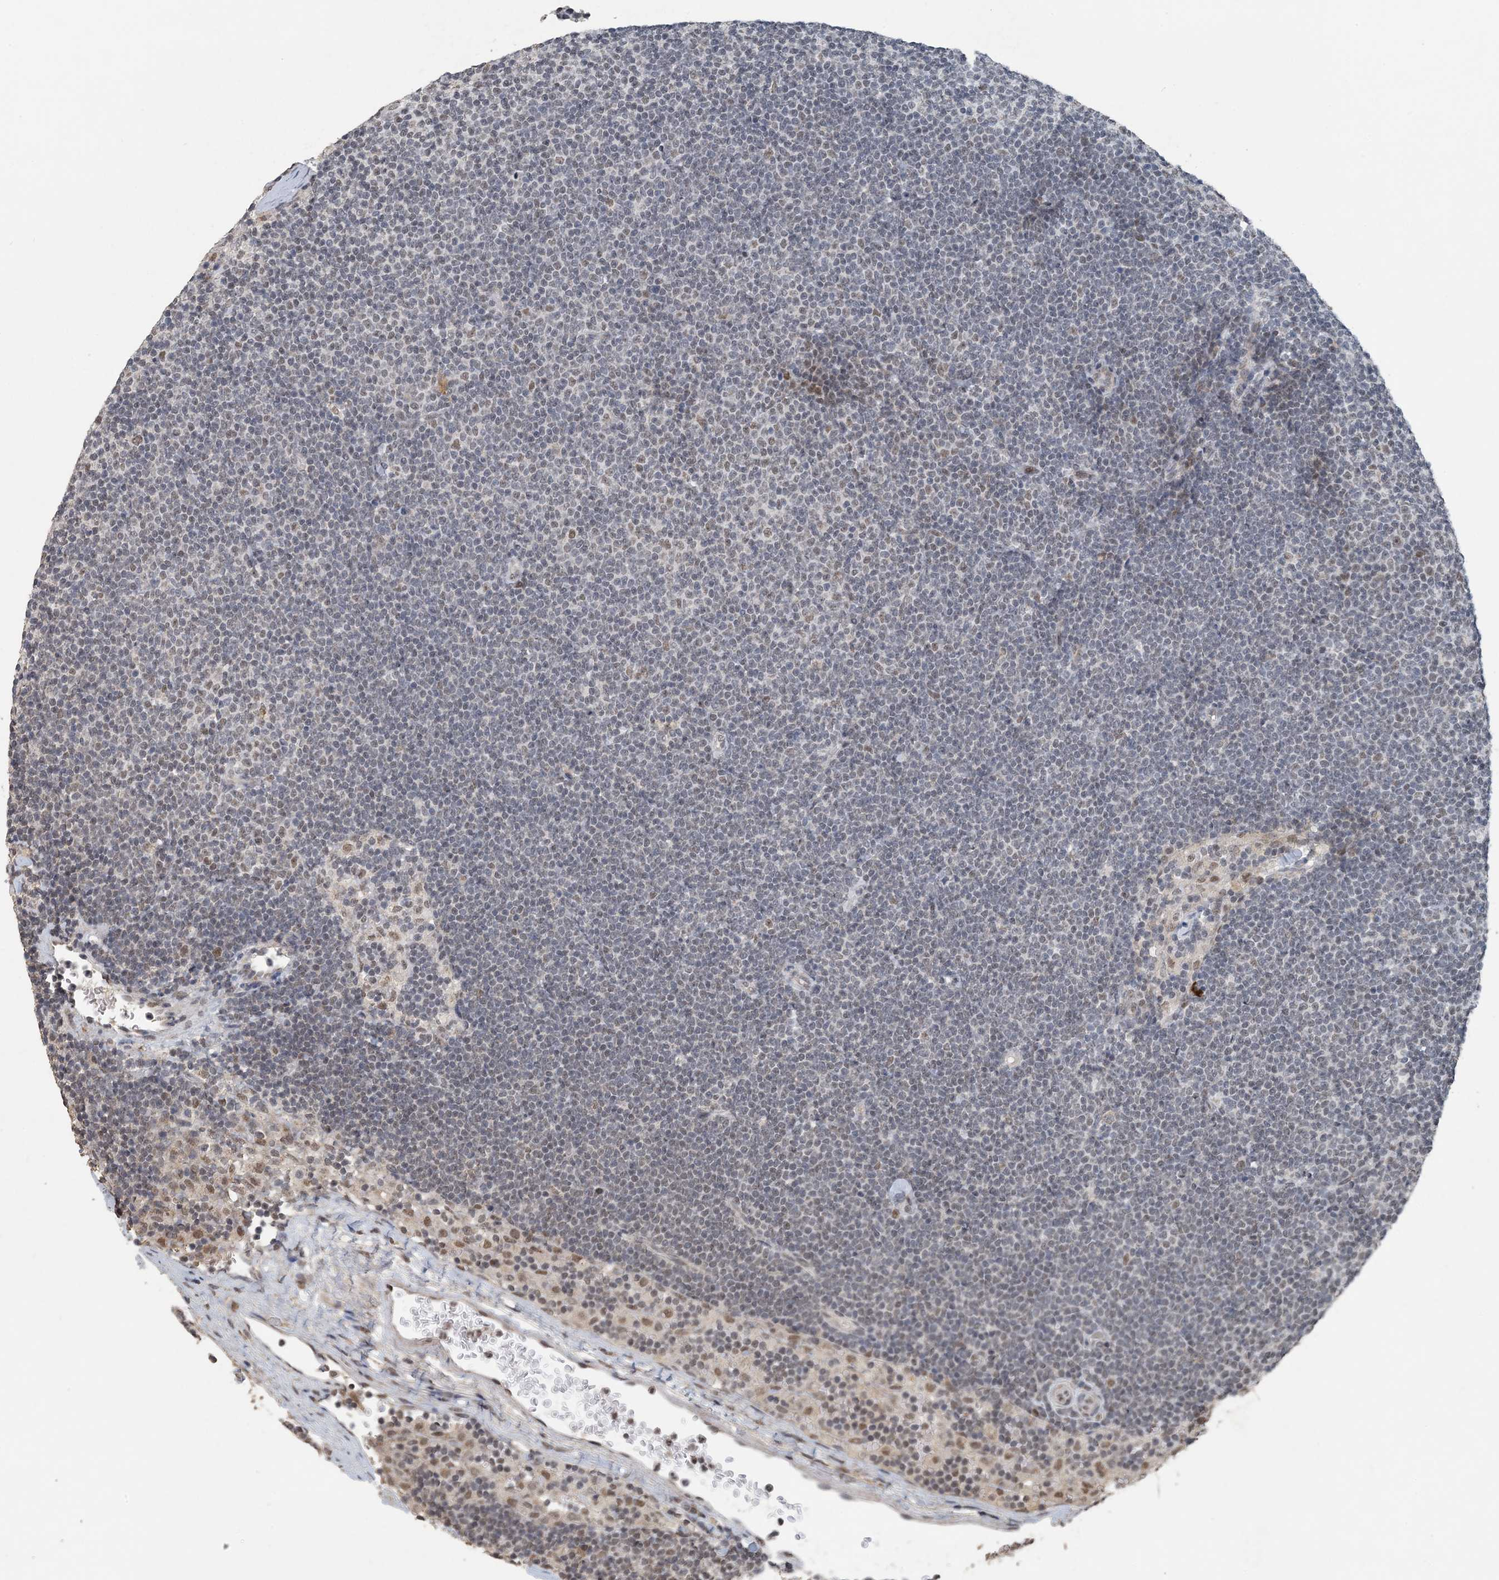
{"staining": {"intensity": "negative", "quantity": "none", "location": "none"}, "tissue": "lymphoma", "cell_type": "Tumor cells", "image_type": "cancer", "snomed": [{"axis": "morphology", "description": "Malignant lymphoma, non-Hodgkin's type, Low grade"}, {"axis": "topography", "description": "Lymph node"}], "caption": "Lymphoma was stained to show a protein in brown. There is no significant positivity in tumor cells.", "gene": "MBD2", "patient": {"sex": "female", "age": 53}}